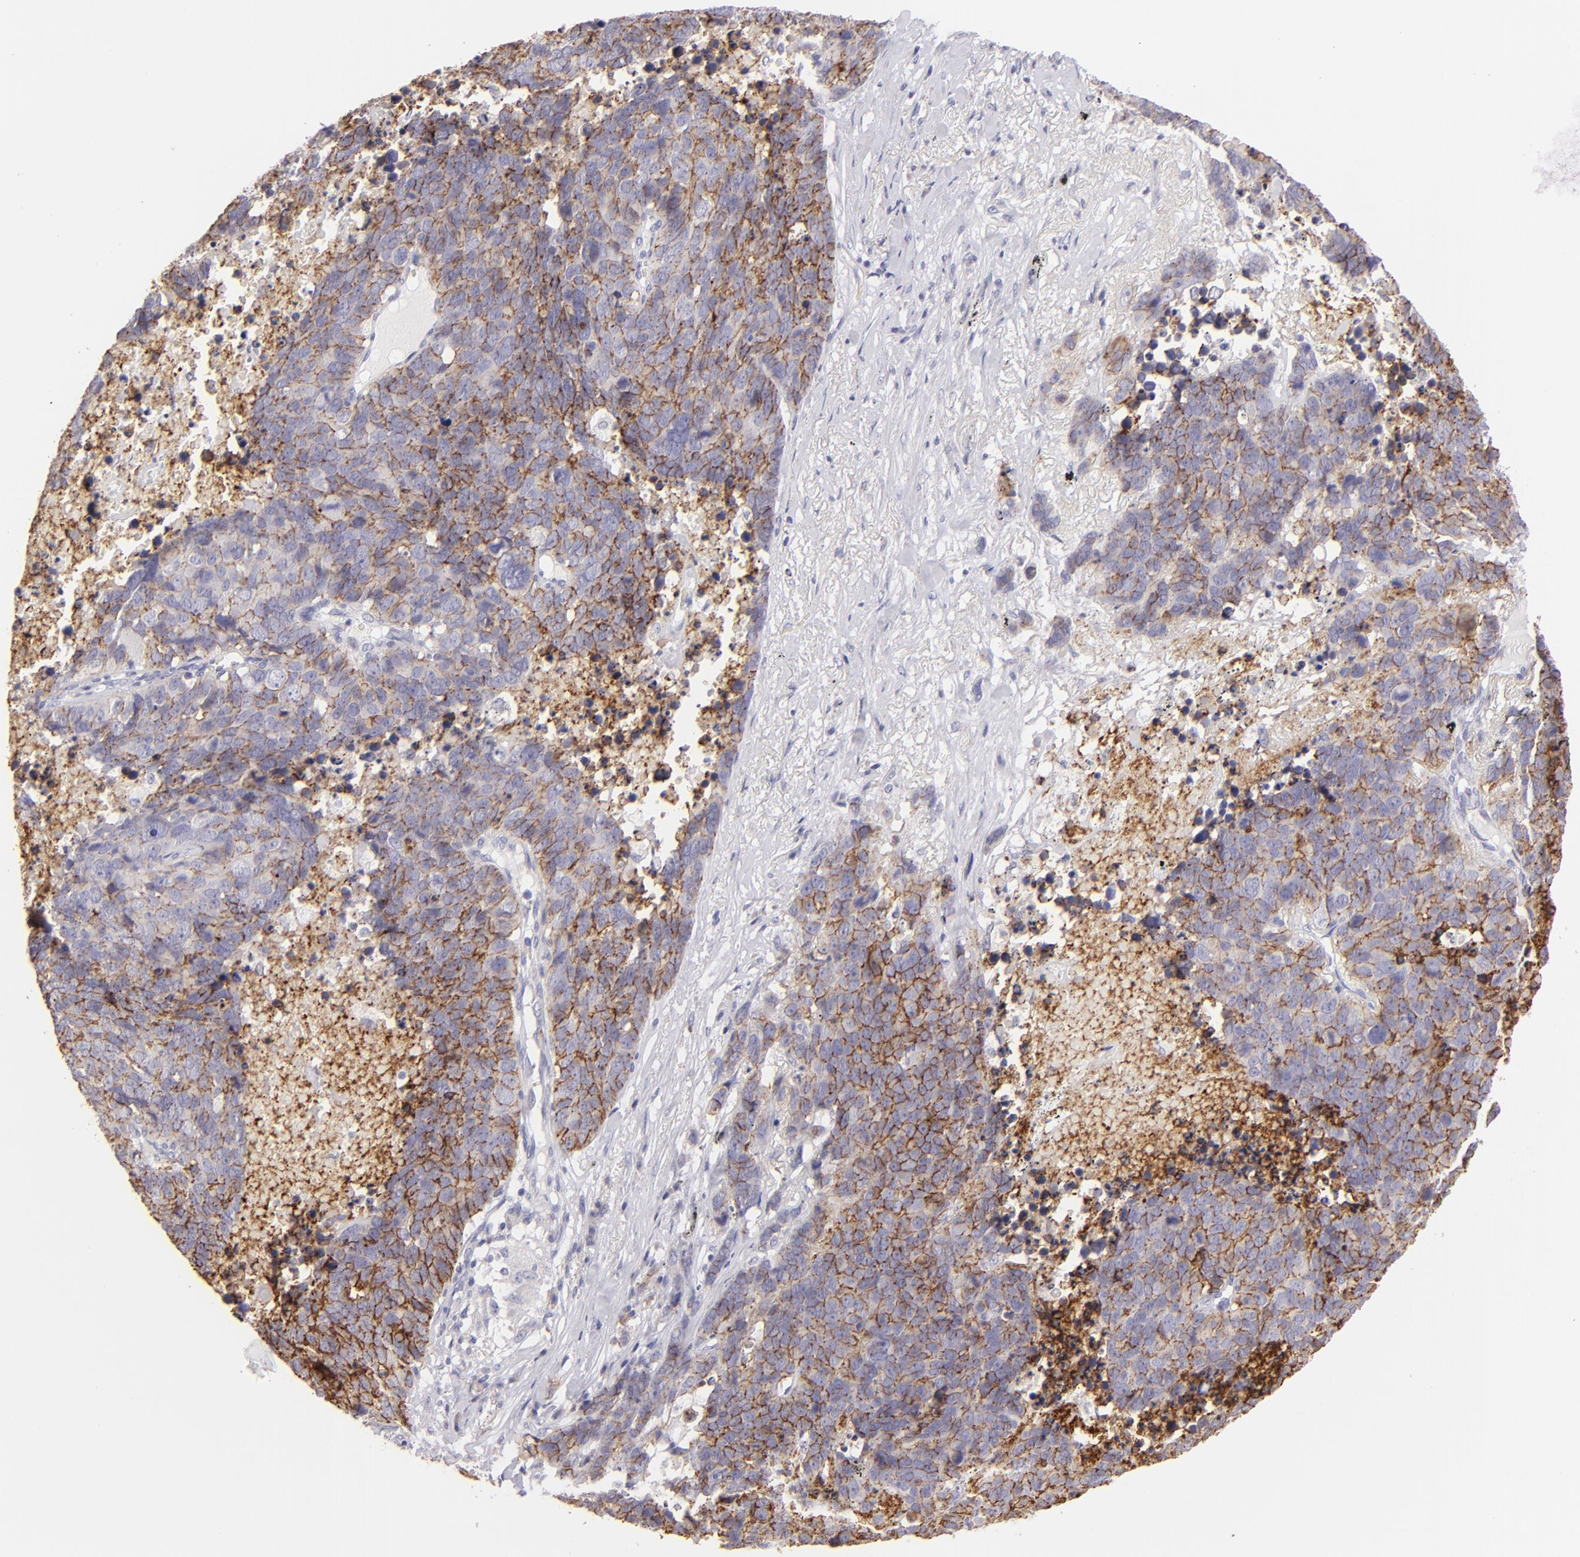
{"staining": {"intensity": "moderate", "quantity": ">75%", "location": "cytoplasmic/membranous"}, "tissue": "lung cancer", "cell_type": "Tumor cells", "image_type": "cancer", "snomed": [{"axis": "morphology", "description": "Carcinoid, malignant, NOS"}, {"axis": "topography", "description": "Lung"}], "caption": "Protein expression by IHC shows moderate cytoplasmic/membranous expression in approximately >75% of tumor cells in lung malignant carcinoid.", "gene": "CLDN4", "patient": {"sex": "male", "age": 60}}